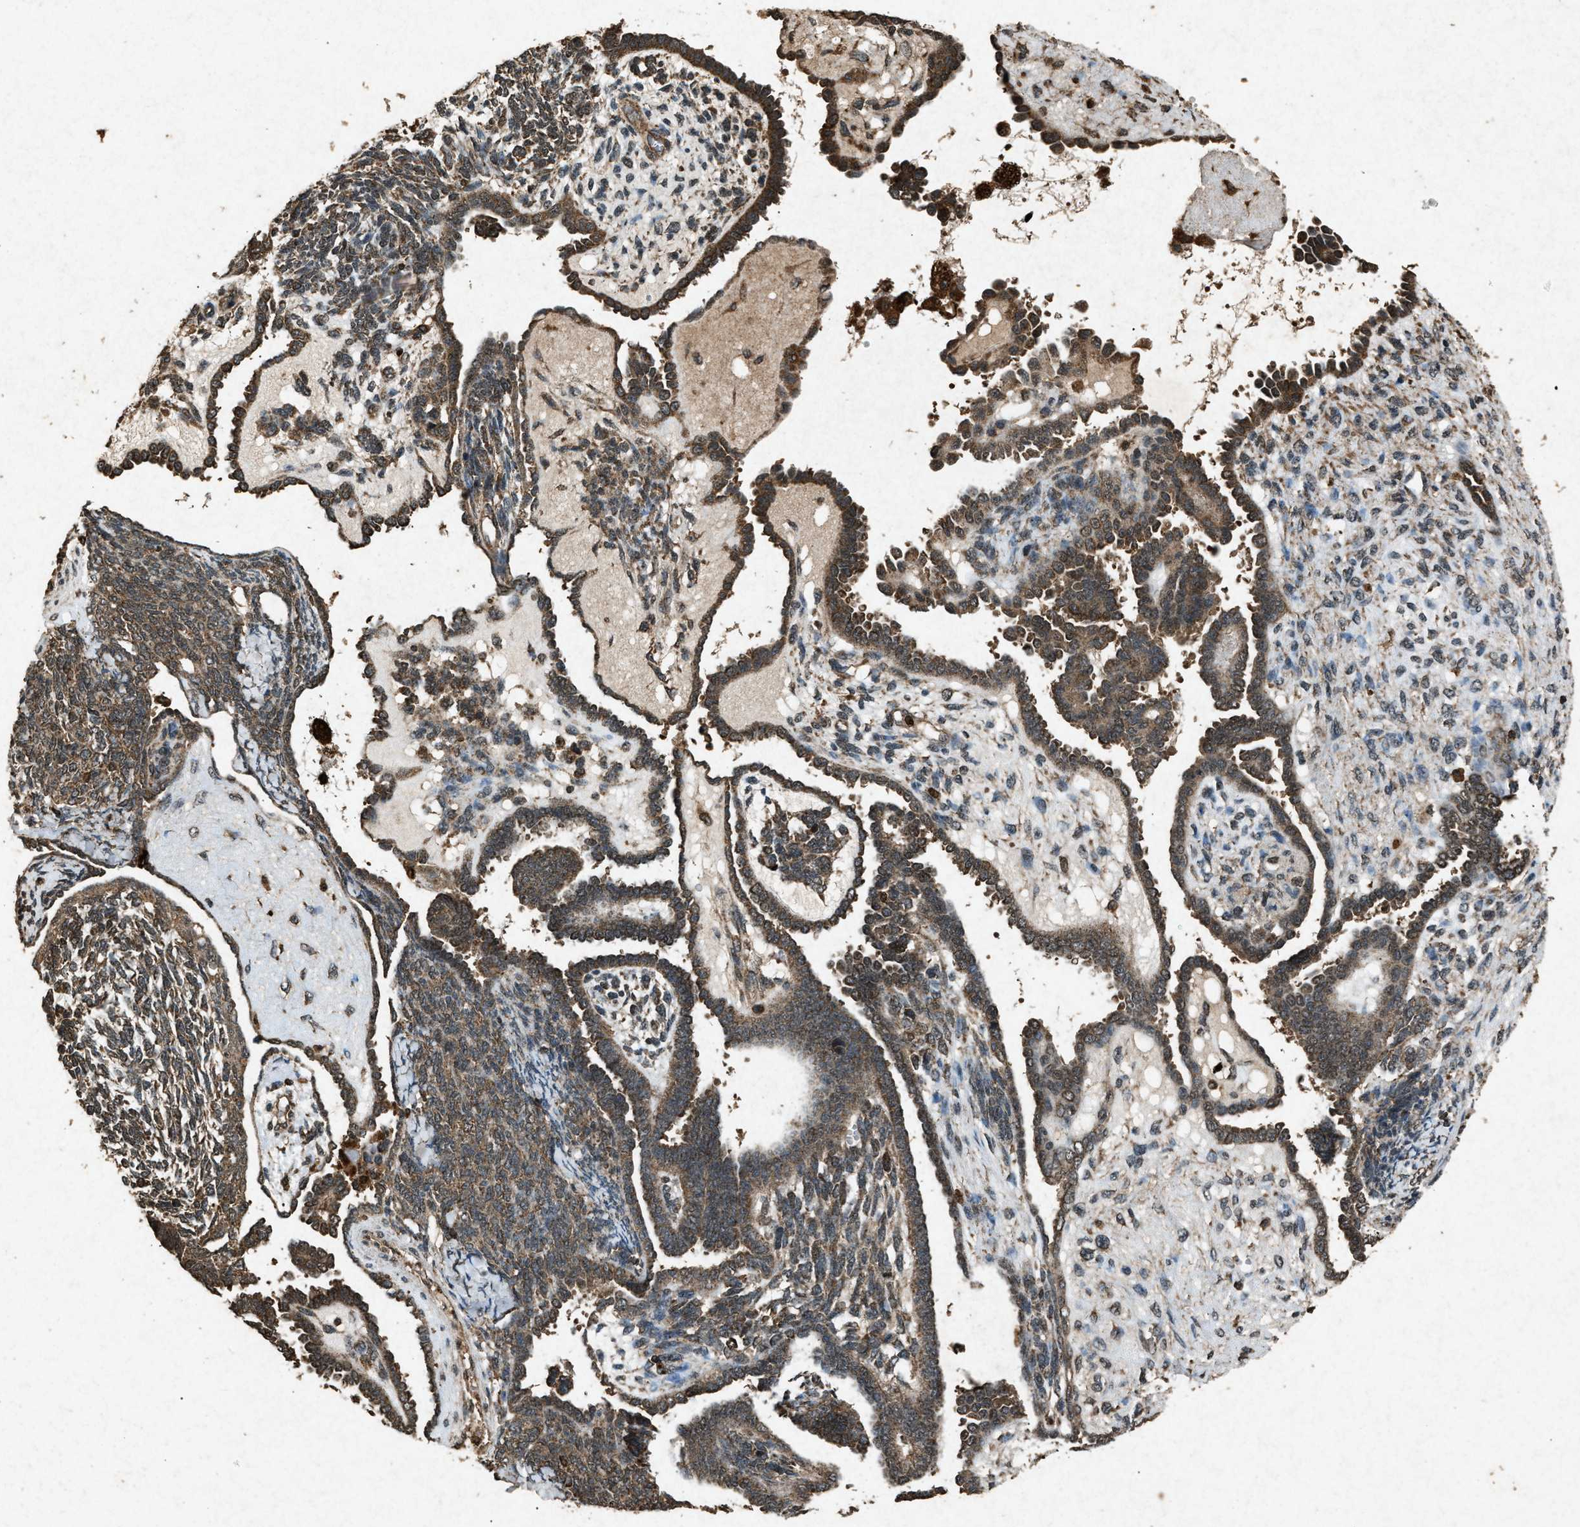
{"staining": {"intensity": "moderate", "quantity": ">75%", "location": "cytoplasmic/membranous"}, "tissue": "endometrial cancer", "cell_type": "Tumor cells", "image_type": "cancer", "snomed": [{"axis": "morphology", "description": "Neoplasm, malignant, NOS"}, {"axis": "topography", "description": "Endometrium"}], "caption": "Approximately >75% of tumor cells in human endometrial cancer (malignant neoplasm) show moderate cytoplasmic/membranous protein staining as visualized by brown immunohistochemical staining.", "gene": "OAS1", "patient": {"sex": "female", "age": 74}}